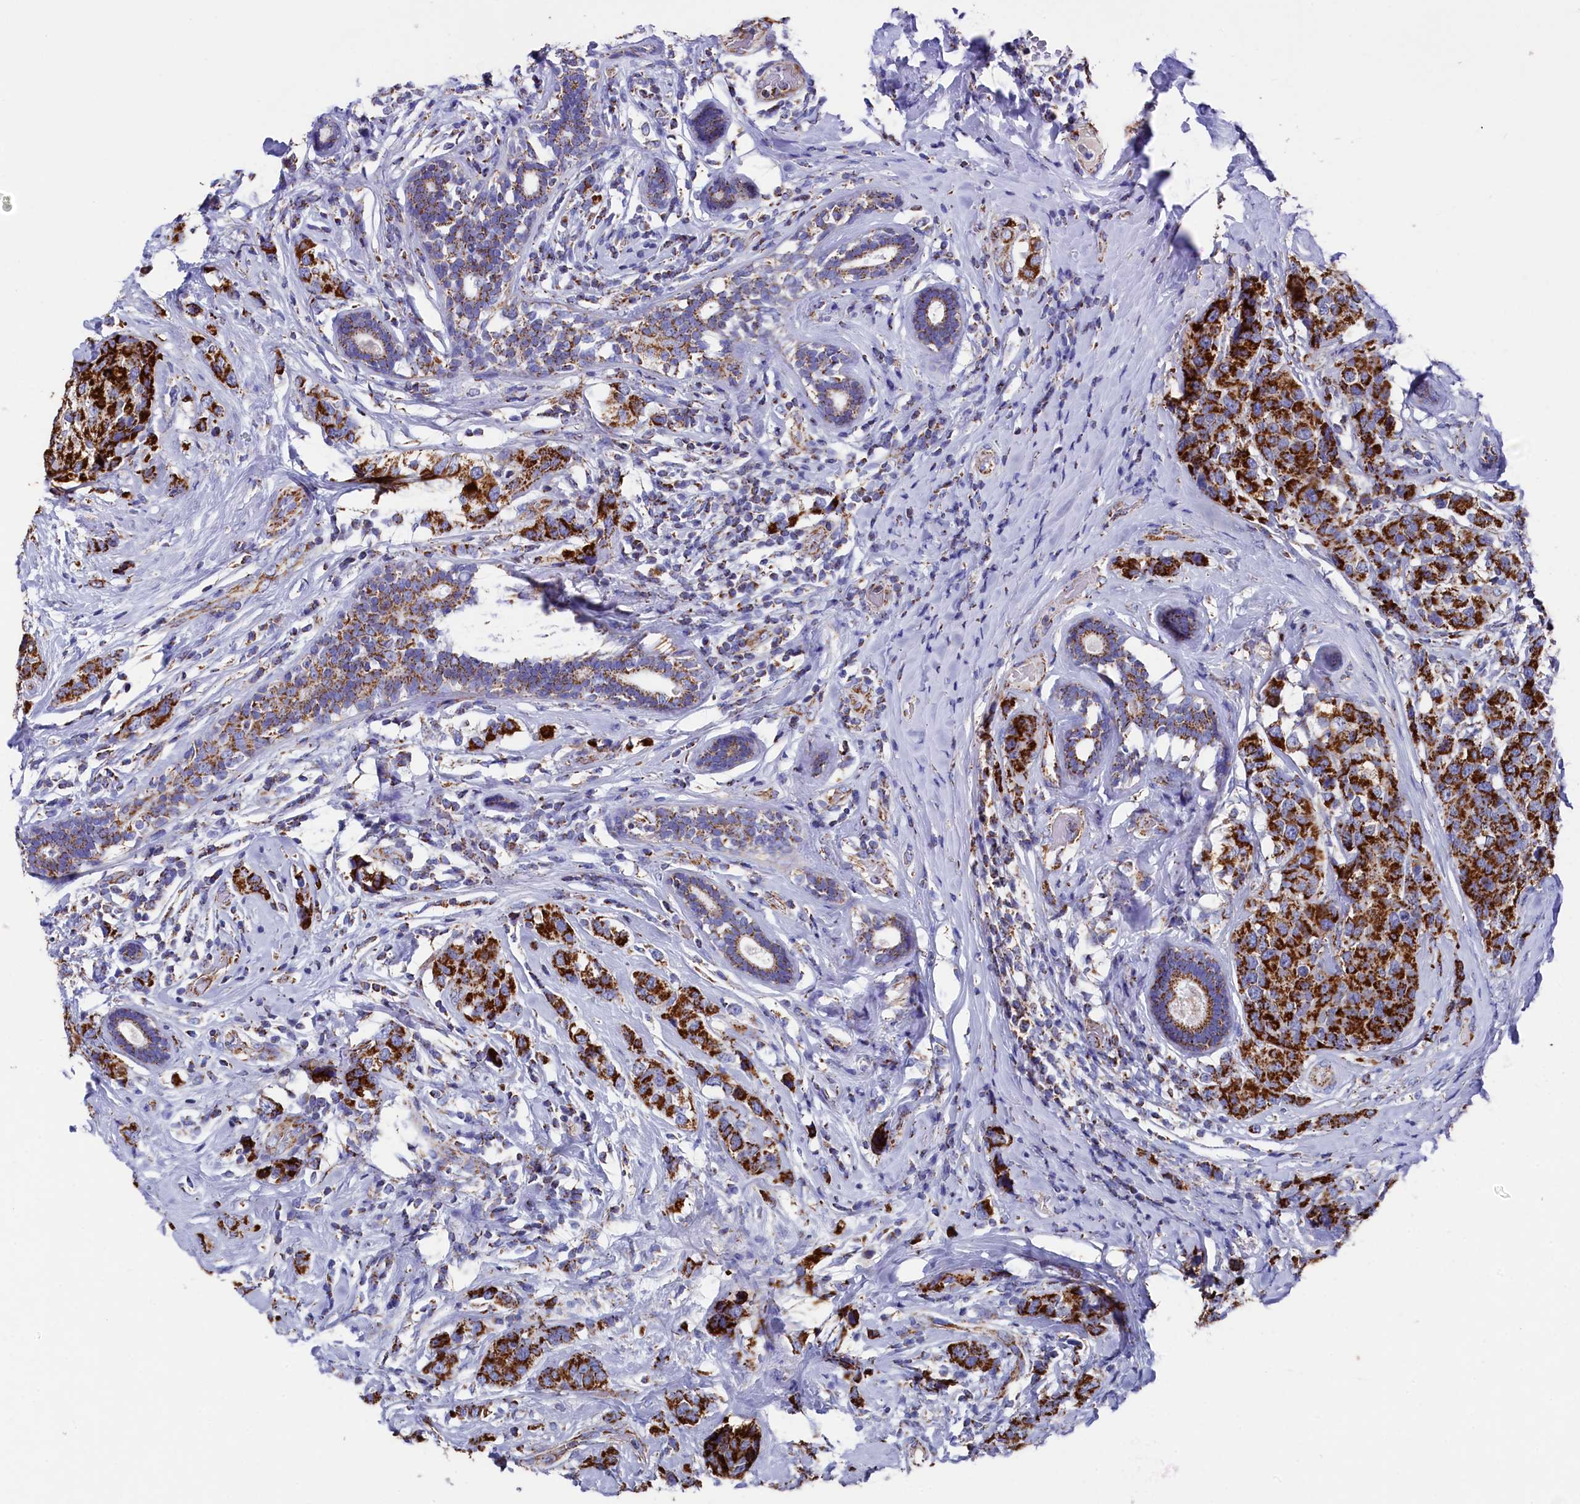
{"staining": {"intensity": "strong", "quantity": ">75%", "location": "cytoplasmic/membranous"}, "tissue": "breast cancer", "cell_type": "Tumor cells", "image_type": "cancer", "snomed": [{"axis": "morphology", "description": "Lobular carcinoma"}, {"axis": "topography", "description": "Breast"}], "caption": "Brown immunohistochemical staining in human lobular carcinoma (breast) shows strong cytoplasmic/membranous expression in approximately >75% of tumor cells.", "gene": "MMAB", "patient": {"sex": "female", "age": 59}}